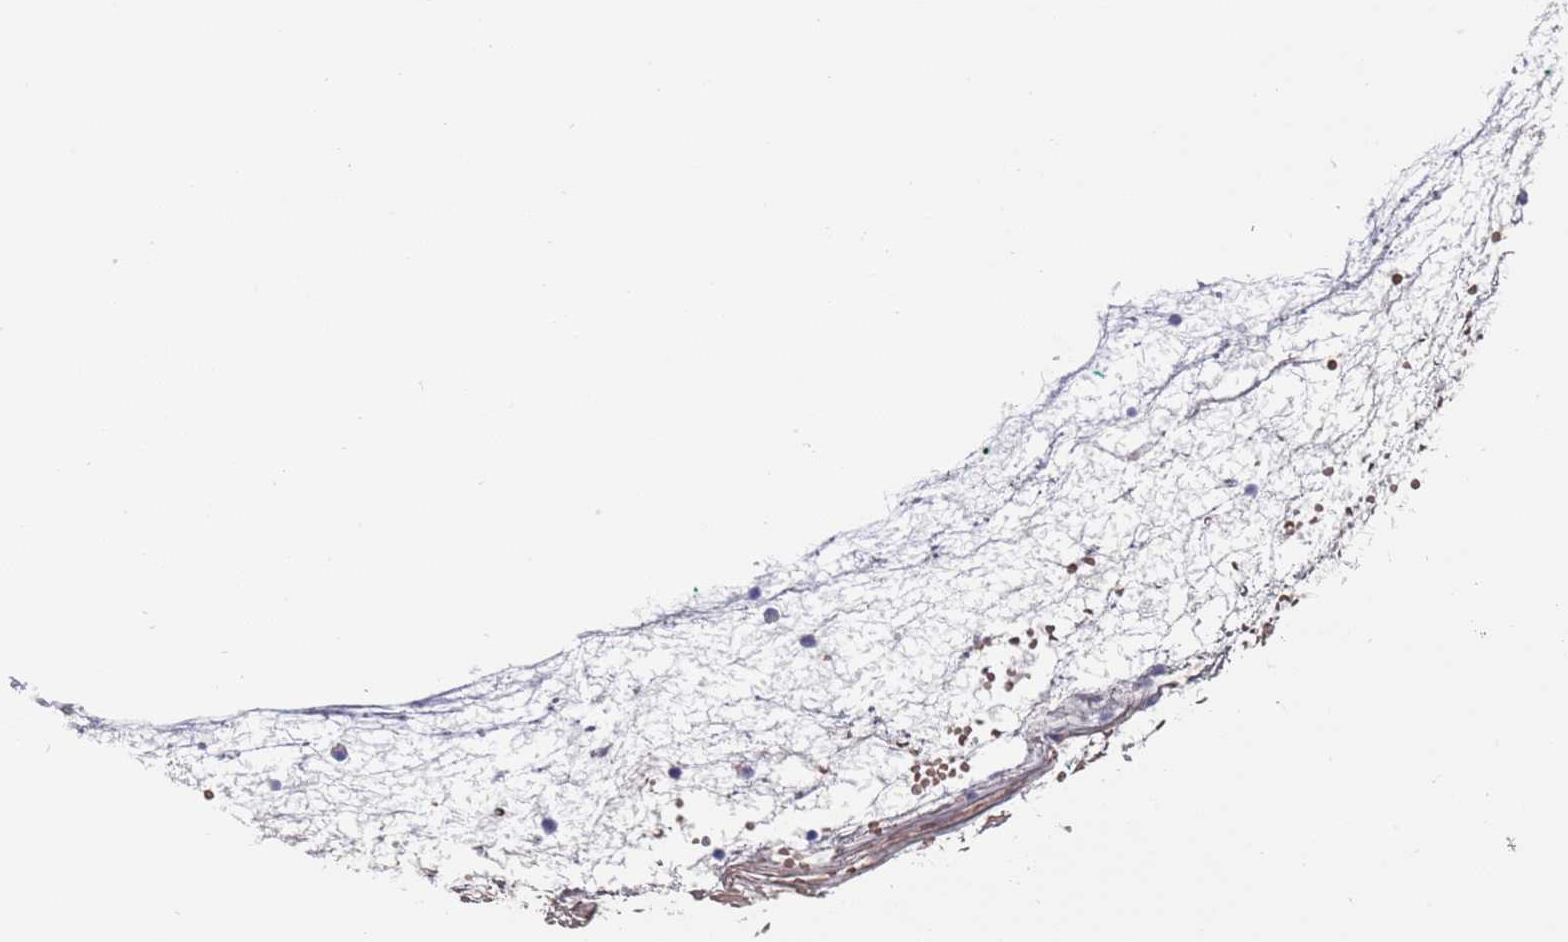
{"staining": {"intensity": "weak", "quantity": "<25%", "location": "cytoplasmic/membranous"}, "tissue": "adipose tissue", "cell_type": "Adipocytes", "image_type": "normal", "snomed": [{"axis": "morphology", "description": "Normal tissue, NOS"}, {"axis": "morphology", "description": "Basal cell carcinoma"}, {"axis": "topography", "description": "Cartilage tissue"}, {"axis": "topography", "description": "Nasopharynx"}, {"axis": "topography", "description": "Oral tissue"}], "caption": "IHC of benign adipose tissue exhibits no expression in adipocytes.", "gene": "MALRD1", "patient": {"sex": "female", "age": 77}}